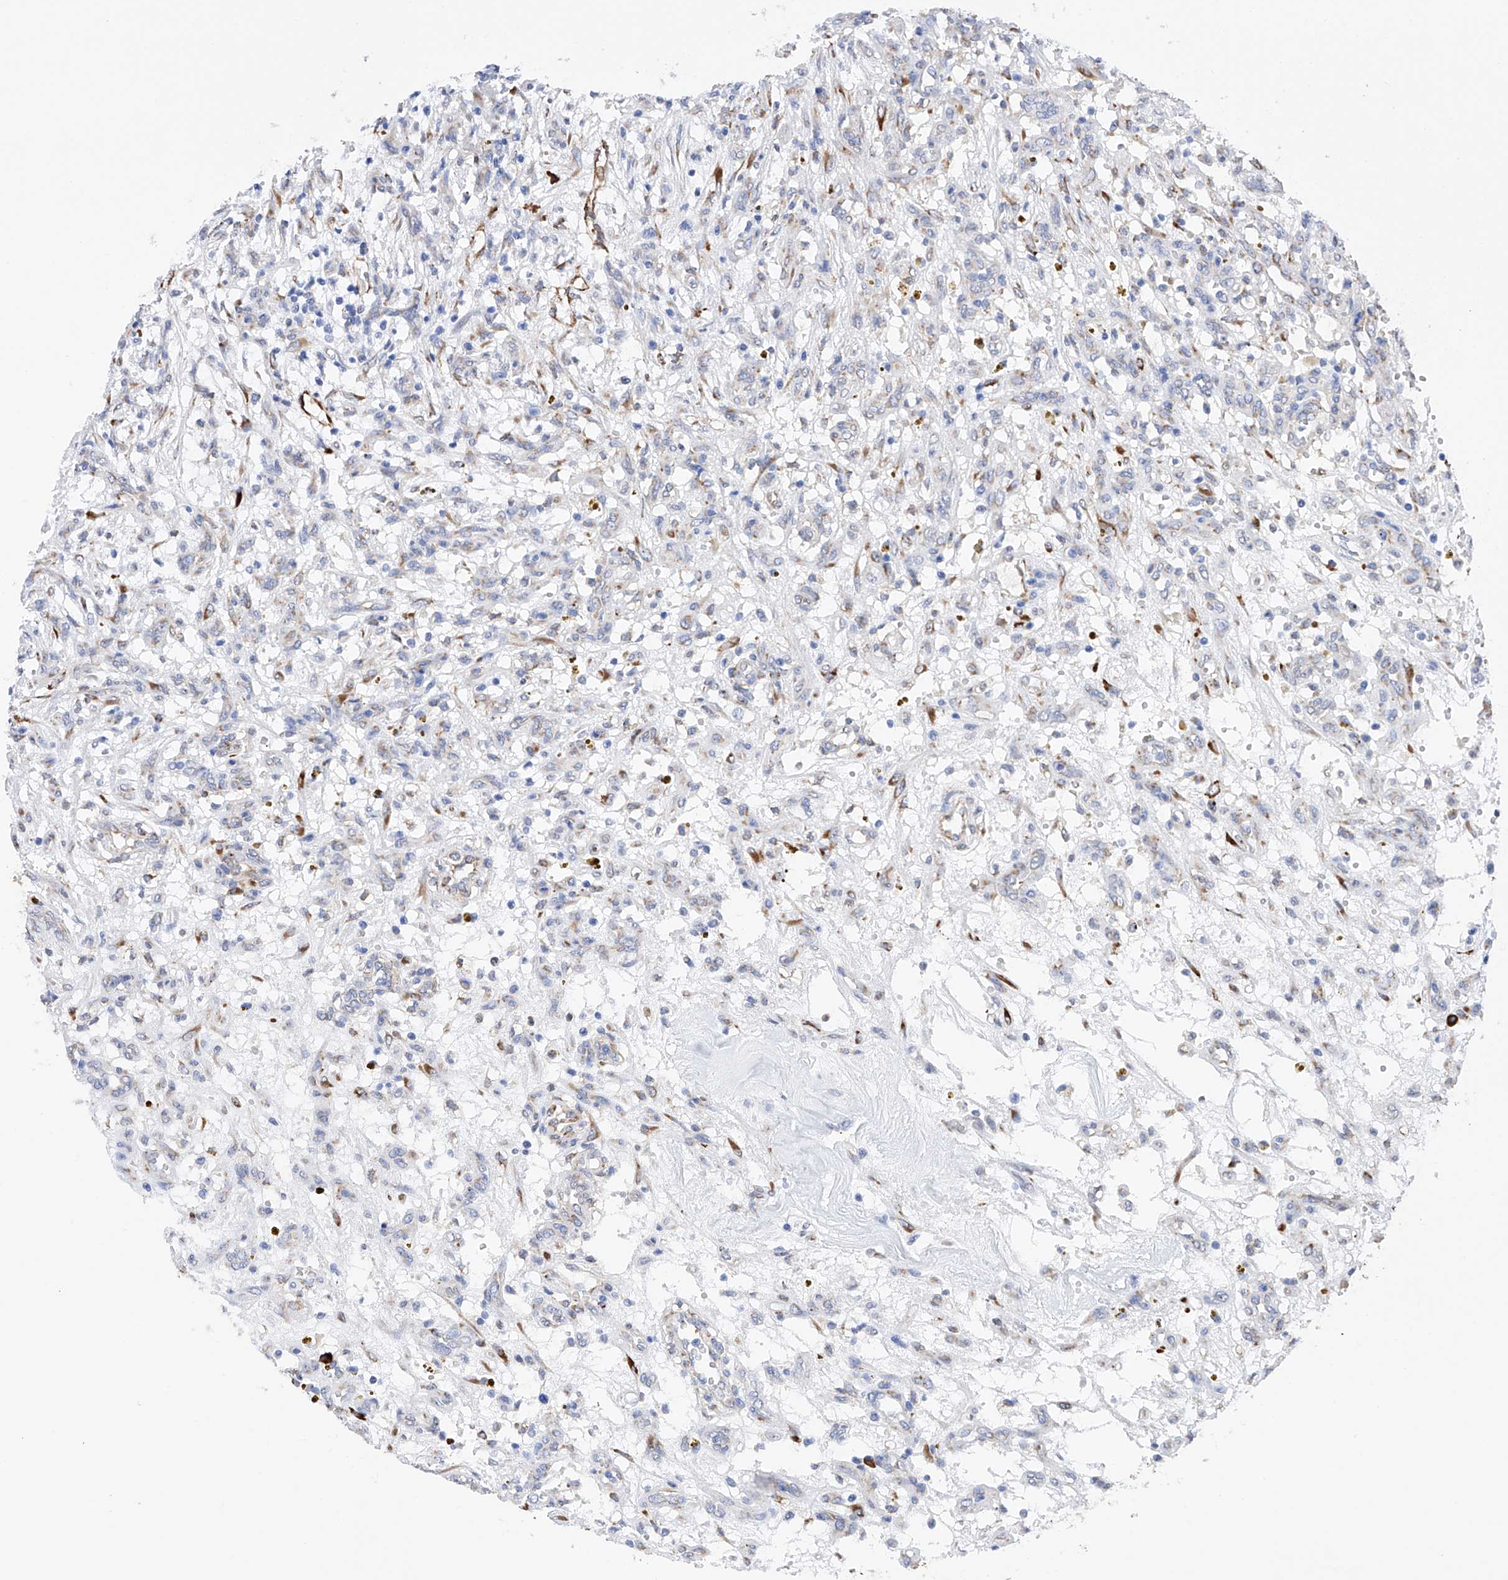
{"staining": {"intensity": "negative", "quantity": "none", "location": "none"}, "tissue": "renal cancer", "cell_type": "Tumor cells", "image_type": "cancer", "snomed": [{"axis": "morphology", "description": "Adenocarcinoma, NOS"}, {"axis": "topography", "description": "Kidney"}], "caption": "A high-resolution image shows IHC staining of renal cancer, which exhibits no significant positivity in tumor cells. (DAB (3,3'-diaminobenzidine) immunohistochemistry visualized using brightfield microscopy, high magnification).", "gene": "PDIA5", "patient": {"sex": "female", "age": 57}}